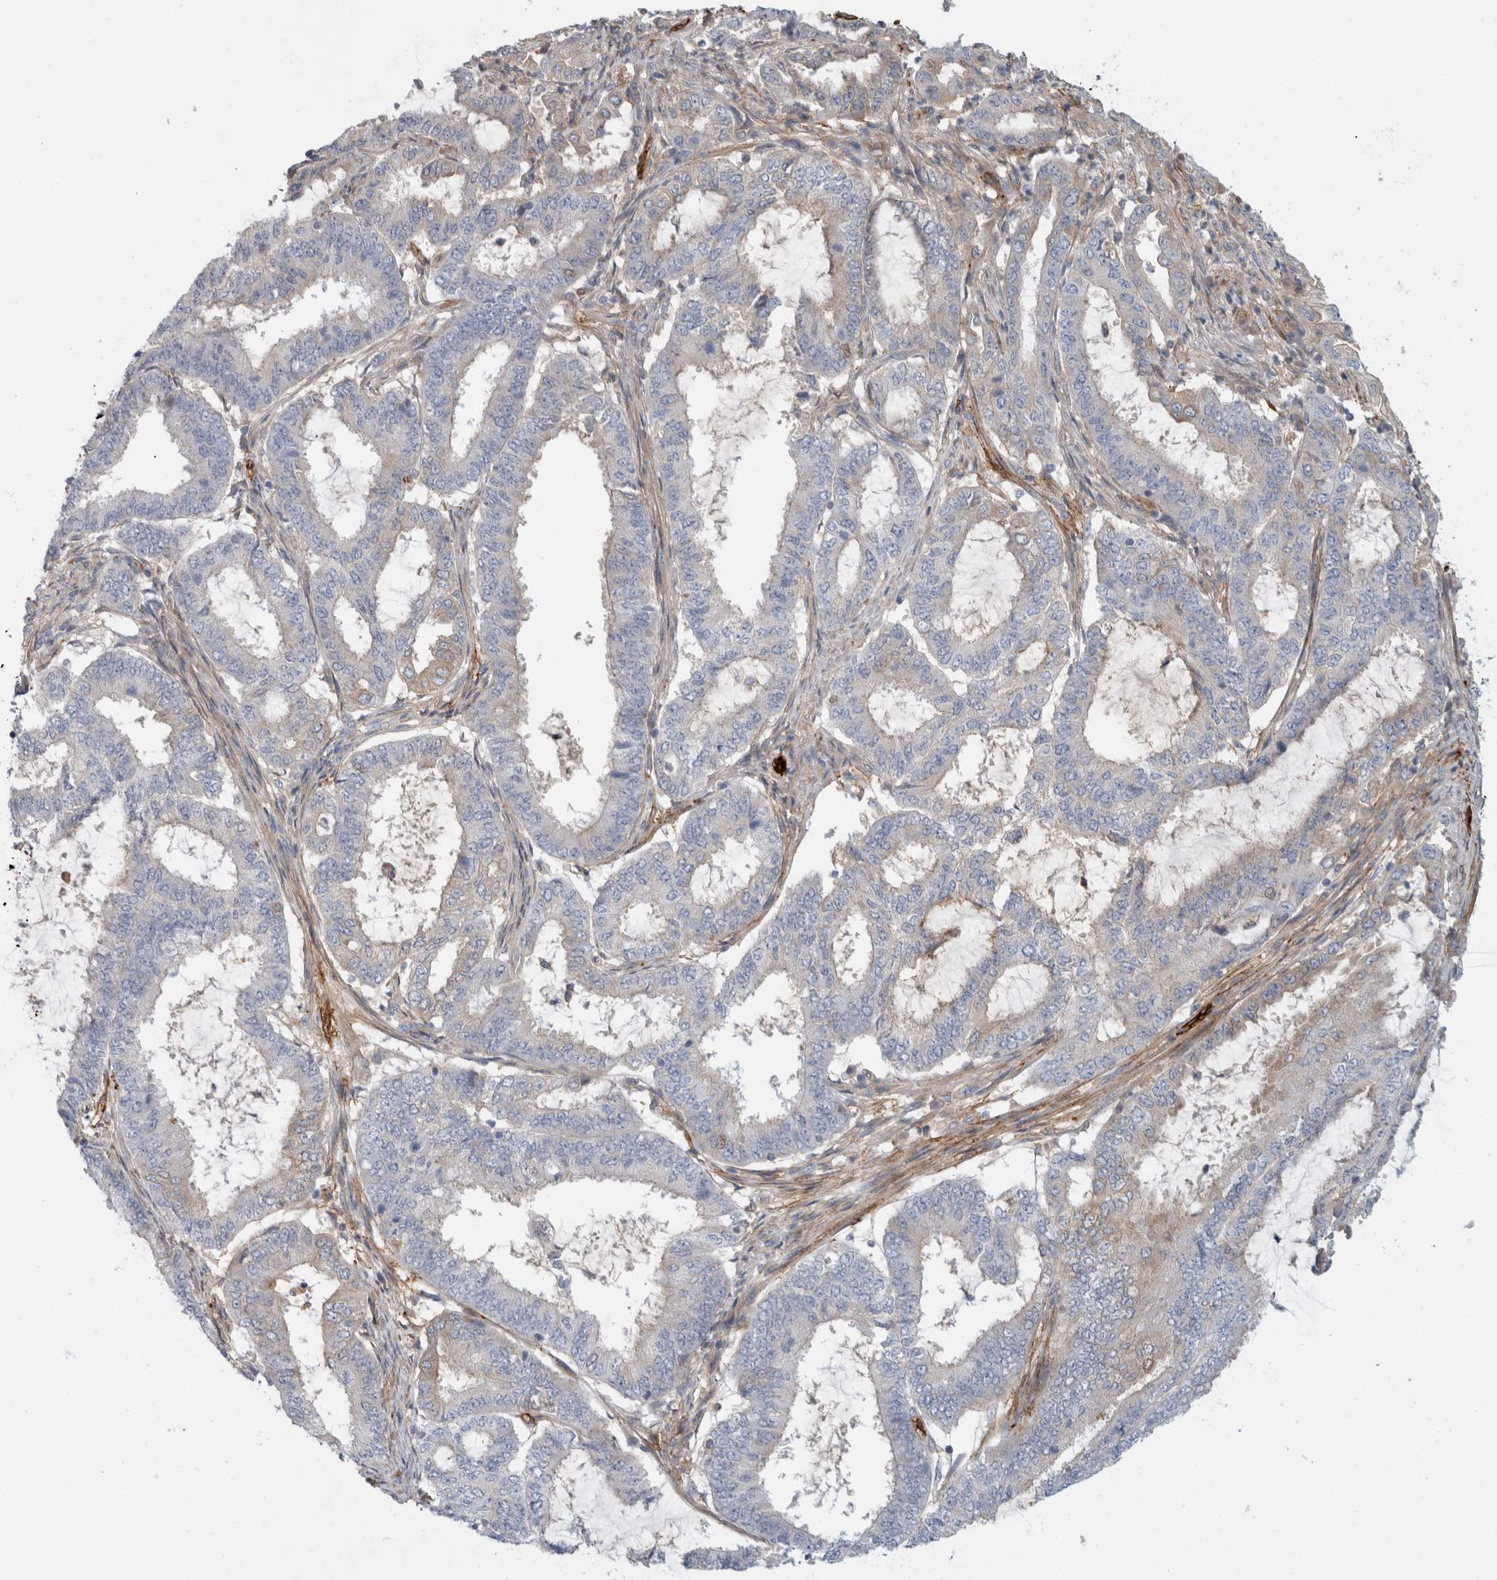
{"staining": {"intensity": "negative", "quantity": "none", "location": "none"}, "tissue": "endometrial cancer", "cell_type": "Tumor cells", "image_type": "cancer", "snomed": [{"axis": "morphology", "description": "Adenocarcinoma, NOS"}, {"axis": "topography", "description": "Endometrium"}], "caption": "Tumor cells are negative for brown protein staining in endometrial cancer (adenocarcinoma). (Immunohistochemistry, brightfield microscopy, high magnification).", "gene": "CD55", "patient": {"sex": "female", "age": 51}}